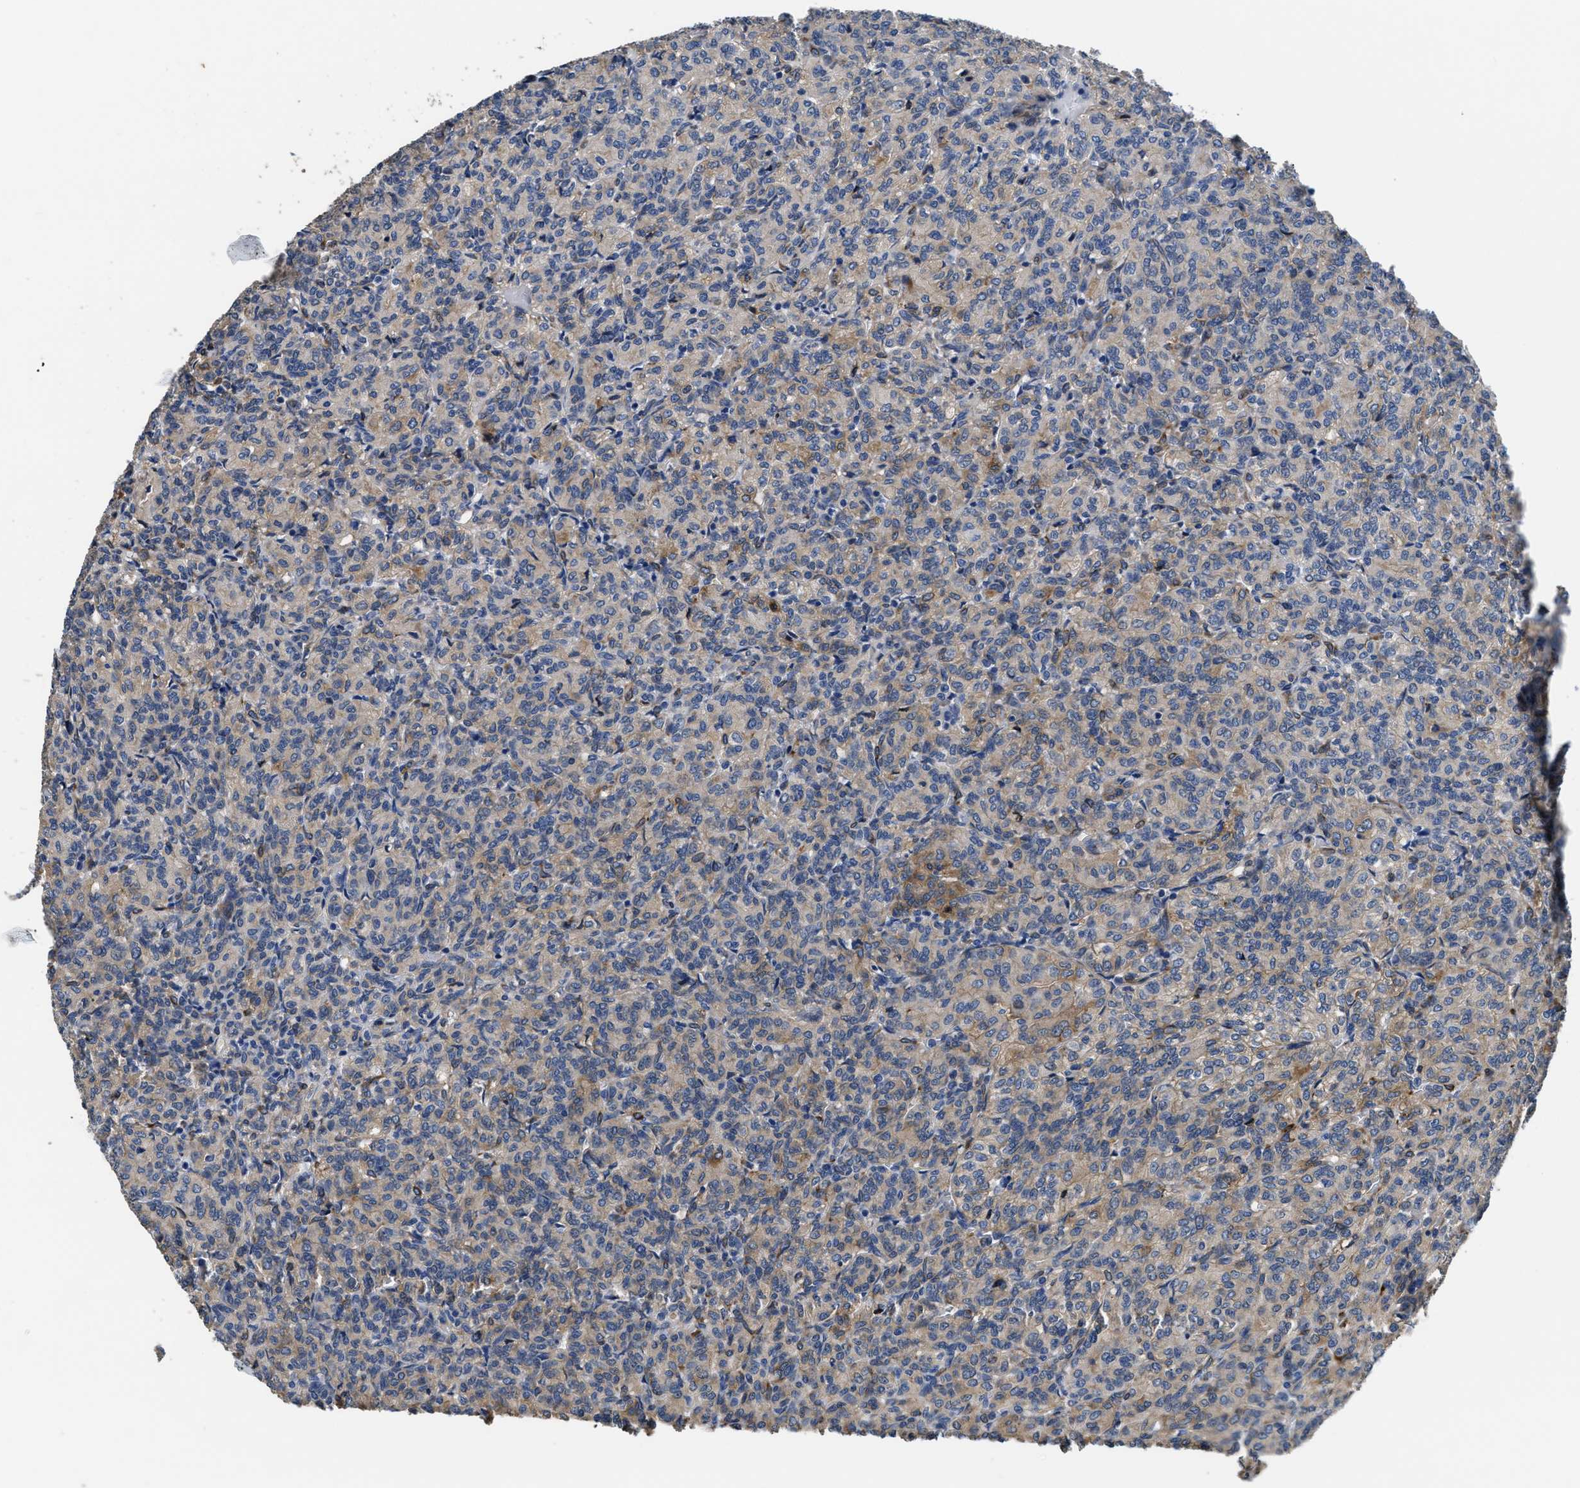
{"staining": {"intensity": "weak", "quantity": "25%-75%", "location": "cytoplasmic/membranous"}, "tissue": "renal cancer", "cell_type": "Tumor cells", "image_type": "cancer", "snomed": [{"axis": "morphology", "description": "Adenocarcinoma, NOS"}, {"axis": "topography", "description": "Kidney"}], "caption": "The immunohistochemical stain highlights weak cytoplasmic/membranous expression in tumor cells of renal cancer (adenocarcinoma) tissue.", "gene": "SQLE", "patient": {"sex": "male", "age": 77}}